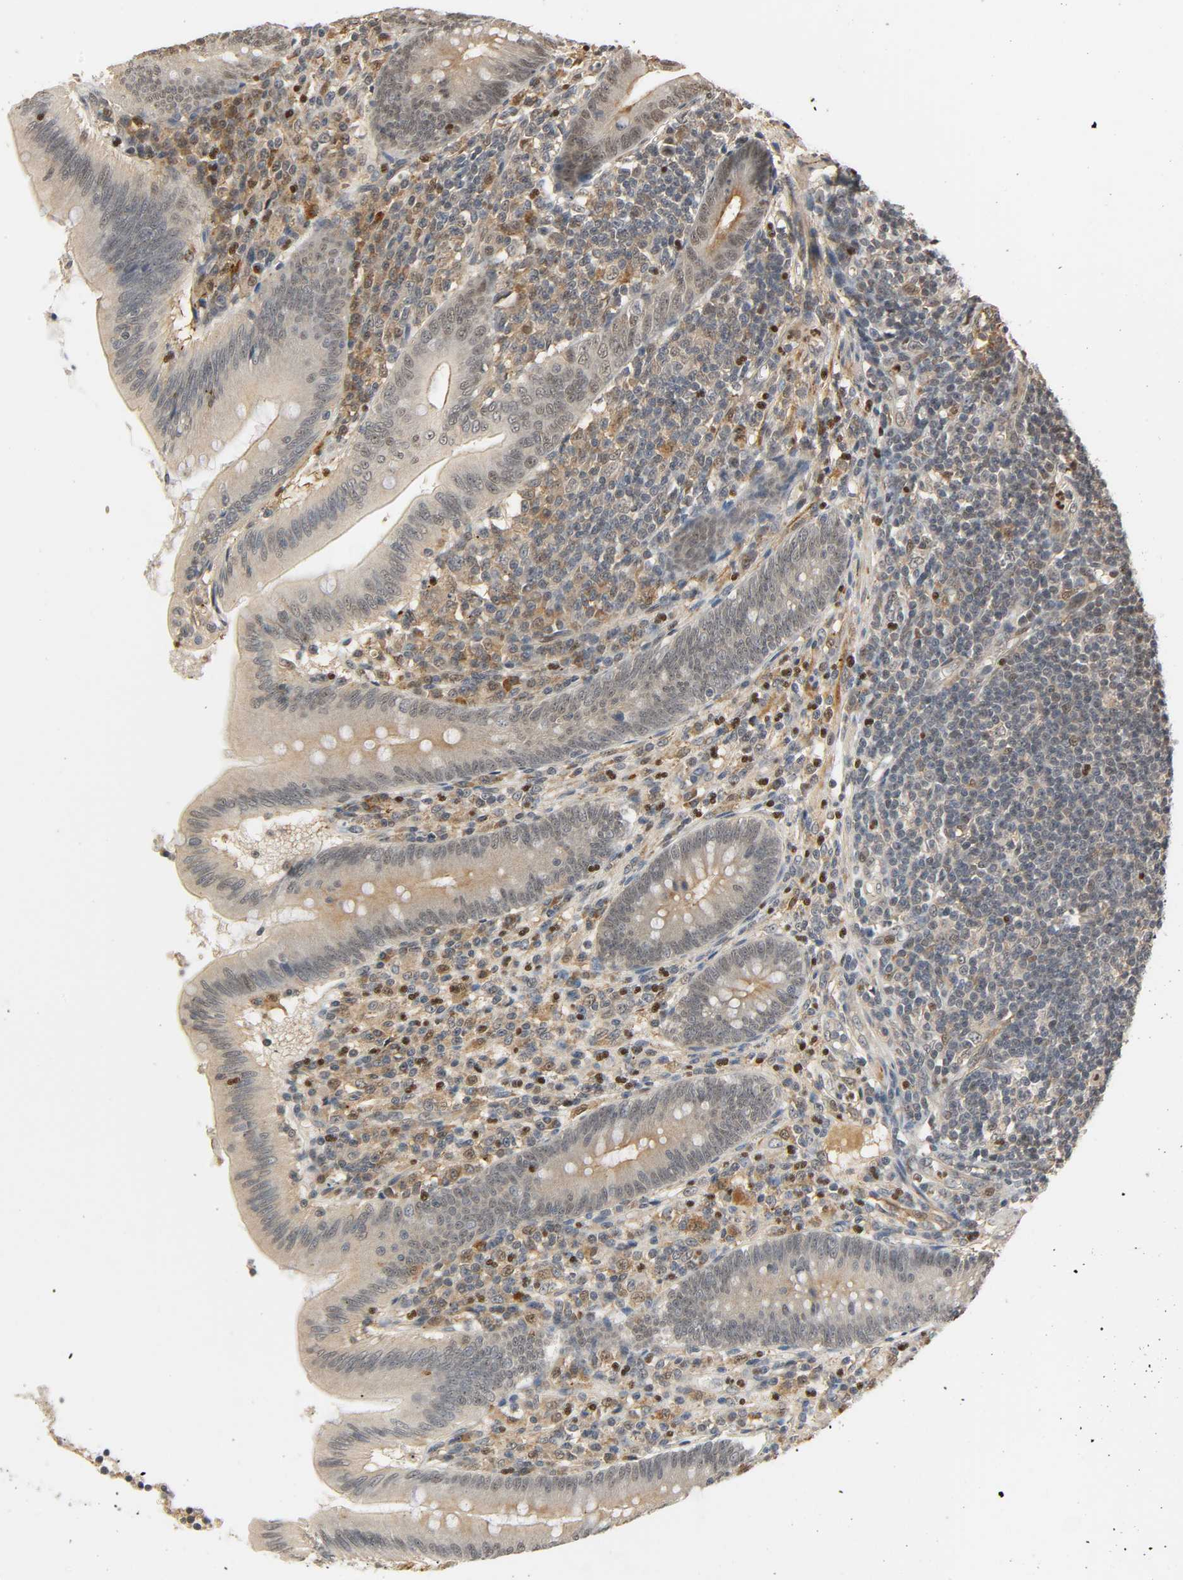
{"staining": {"intensity": "weak", "quantity": "<25%", "location": "nuclear"}, "tissue": "appendix", "cell_type": "Glandular cells", "image_type": "normal", "snomed": [{"axis": "morphology", "description": "Normal tissue, NOS"}, {"axis": "morphology", "description": "Inflammation, NOS"}, {"axis": "topography", "description": "Appendix"}], "caption": "Immunohistochemistry (IHC) photomicrograph of benign appendix: human appendix stained with DAB (3,3'-diaminobenzidine) reveals no significant protein positivity in glandular cells.", "gene": "ZFPM2", "patient": {"sex": "male", "age": 46}}